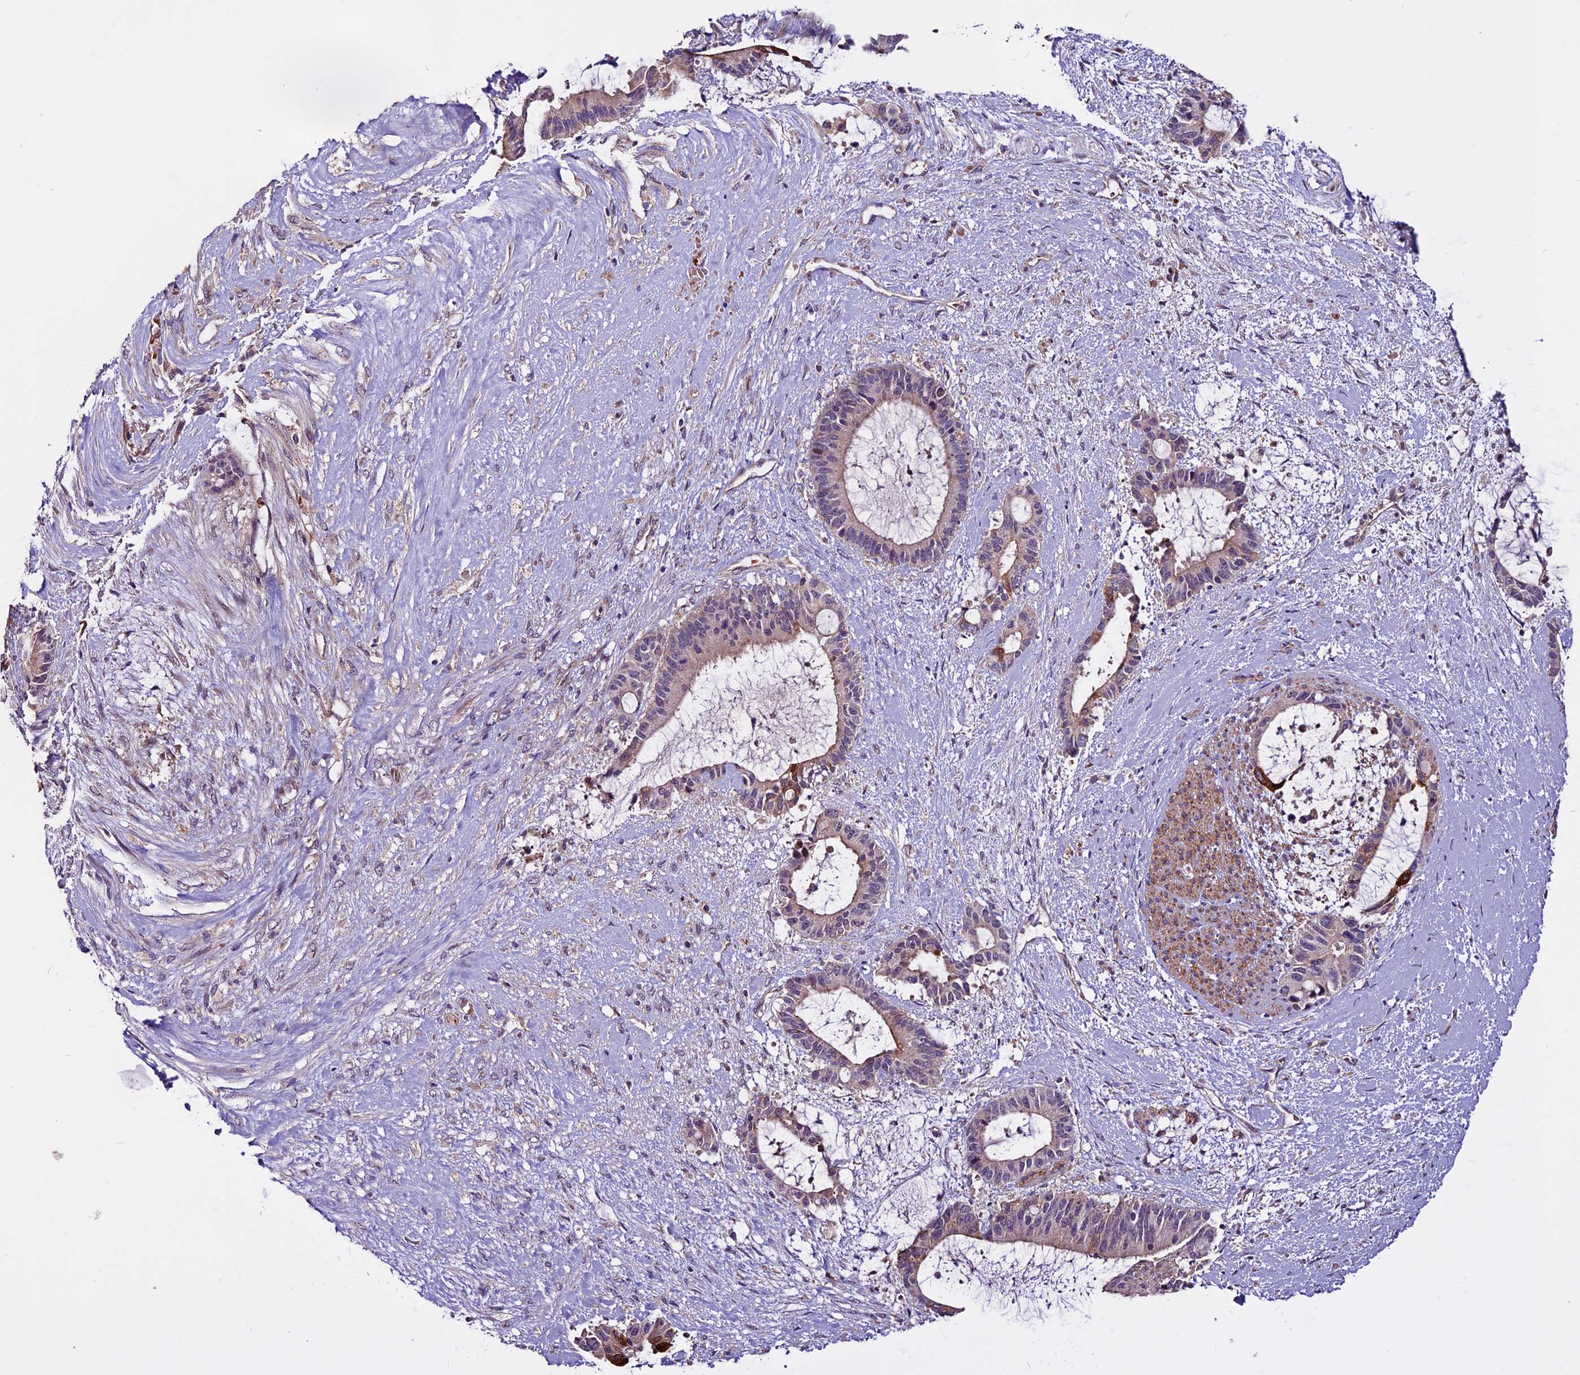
{"staining": {"intensity": "moderate", "quantity": "<25%", "location": "cytoplasmic/membranous"}, "tissue": "liver cancer", "cell_type": "Tumor cells", "image_type": "cancer", "snomed": [{"axis": "morphology", "description": "Normal tissue, NOS"}, {"axis": "morphology", "description": "Cholangiocarcinoma"}, {"axis": "topography", "description": "Liver"}, {"axis": "topography", "description": "Peripheral nerve tissue"}], "caption": "A histopathology image showing moderate cytoplasmic/membranous positivity in approximately <25% of tumor cells in liver cancer, as visualized by brown immunohistochemical staining.", "gene": "RINL", "patient": {"sex": "female", "age": 73}}